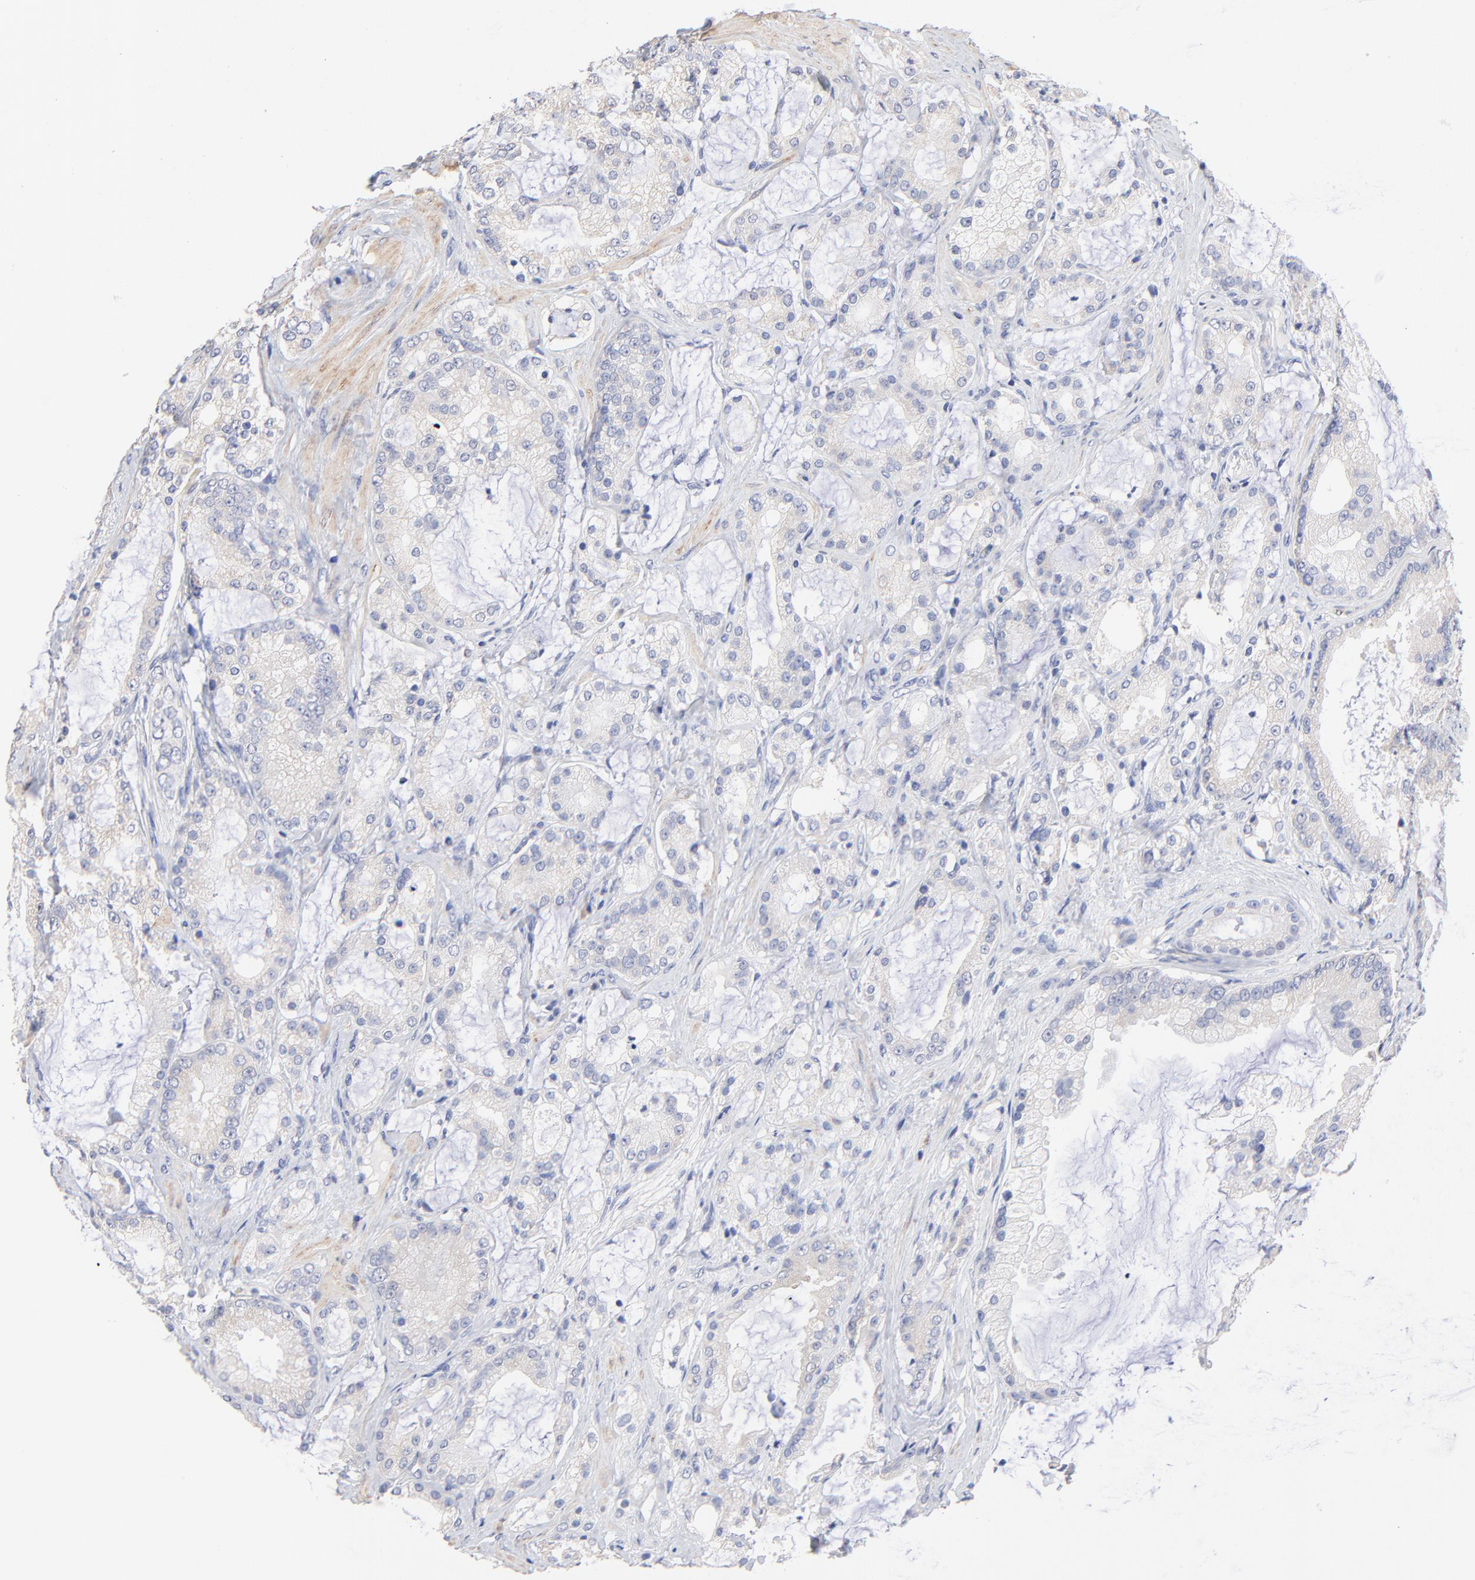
{"staining": {"intensity": "weak", "quantity": "<25%", "location": "cytoplasmic/membranous"}, "tissue": "prostate cancer", "cell_type": "Tumor cells", "image_type": "cancer", "snomed": [{"axis": "morphology", "description": "Adenocarcinoma, Medium grade"}, {"axis": "topography", "description": "Prostate"}], "caption": "IHC image of human prostate adenocarcinoma (medium-grade) stained for a protein (brown), which demonstrates no expression in tumor cells. Nuclei are stained in blue.", "gene": "TWNK", "patient": {"sex": "male", "age": 70}}